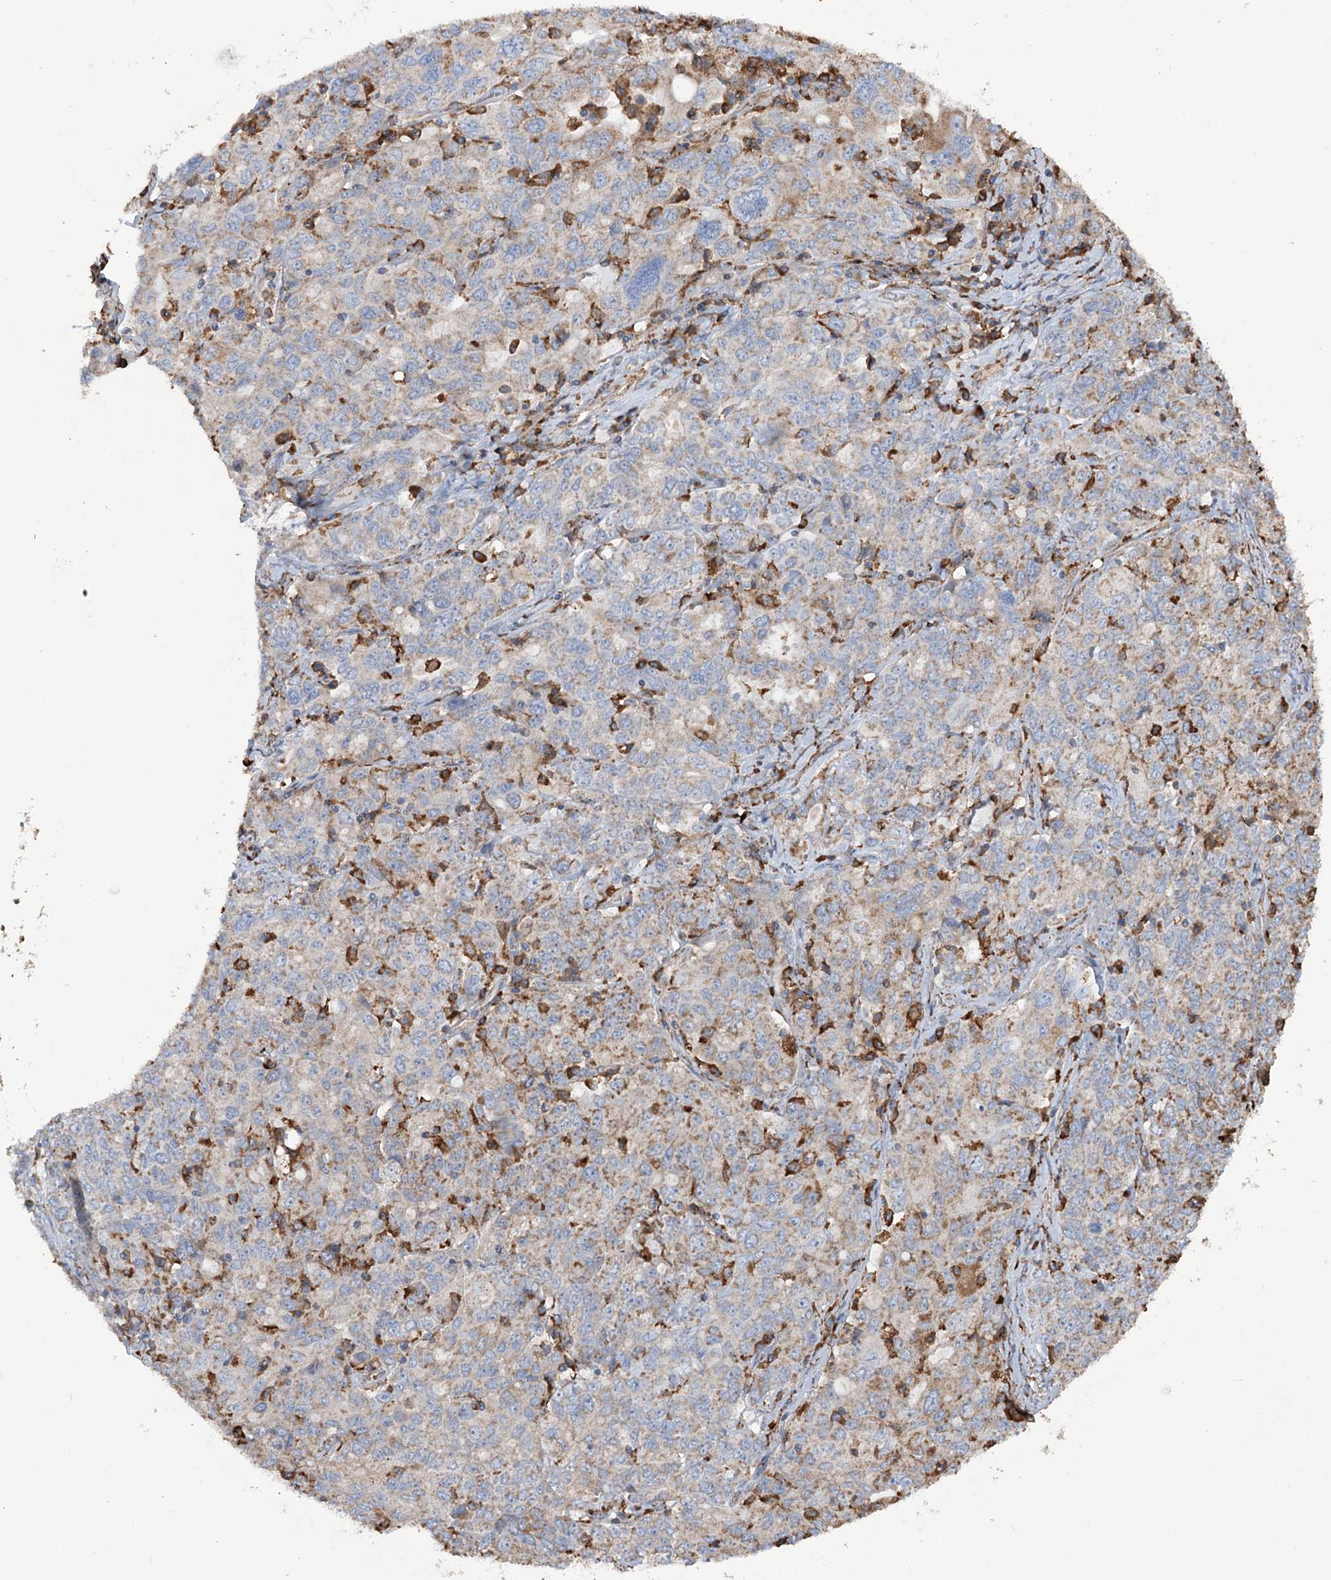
{"staining": {"intensity": "weak", "quantity": "25%-75%", "location": "cytoplasmic/membranous"}, "tissue": "ovarian cancer", "cell_type": "Tumor cells", "image_type": "cancer", "snomed": [{"axis": "morphology", "description": "Carcinoma, endometroid"}, {"axis": "topography", "description": "Ovary"}], "caption": "Immunohistochemical staining of endometroid carcinoma (ovarian) demonstrates low levels of weak cytoplasmic/membranous expression in about 25%-75% of tumor cells.", "gene": "TRIM71", "patient": {"sex": "female", "age": 62}}